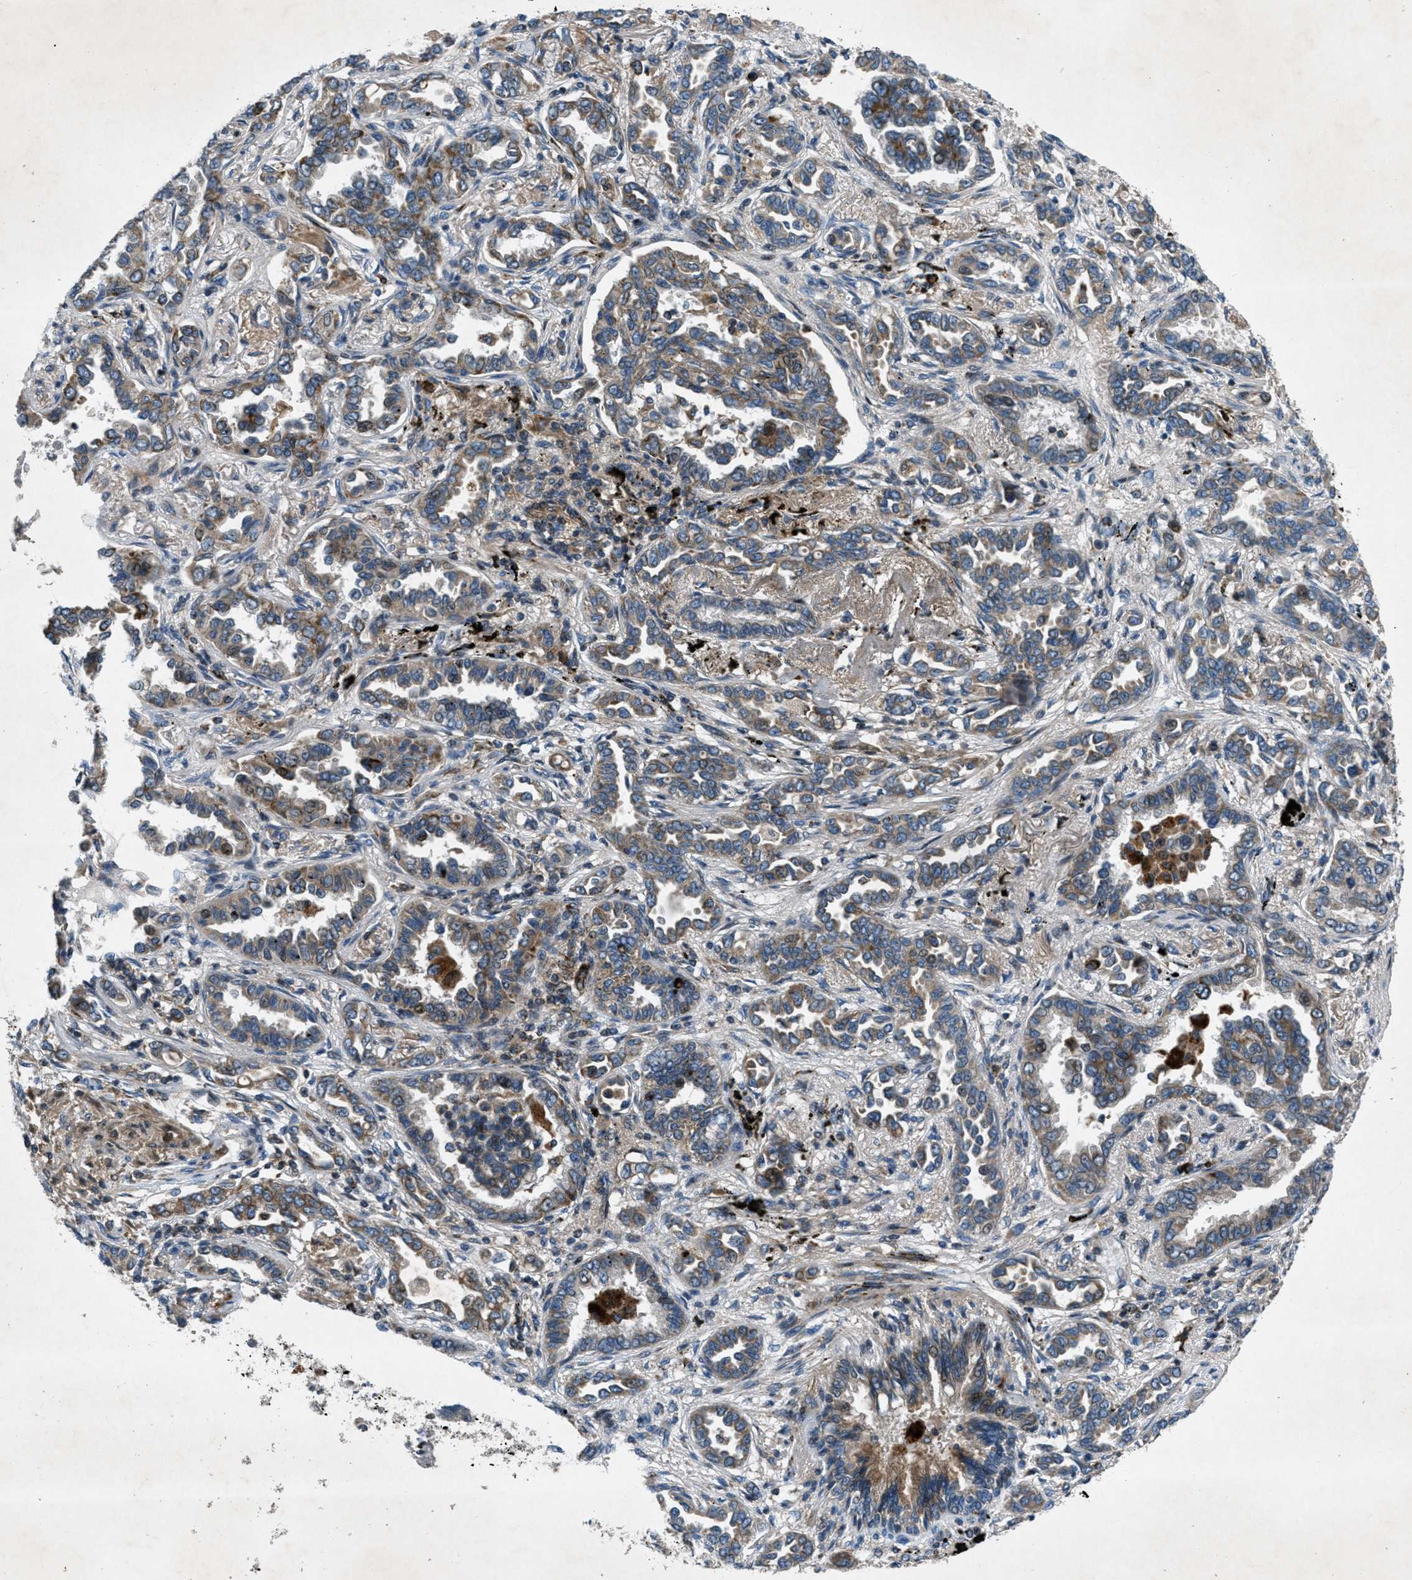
{"staining": {"intensity": "moderate", "quantity": ">75%", "location": "cytoplasmic/membranous"}, "tissue": "lung cancer", "cell_type": "Tumor cells", "image_type": "cancer", "snomed": [{"axis": "morphology", "description": "Normal tissue, NOS"}, {"axis": "morphology", "description": "Adenocarcinoma, NOS"}, {"axis": "topography", "description": "Lung"}], "caption": "Lung cancer (adenocarcinoma) was stained to show a protein in brown. There is medium levels of moderate cytoplasmic/membranous expression in about >75% of tumor cells.", "gene": "CLEC2D", "patient": {"sex": "male", "age": 59}}